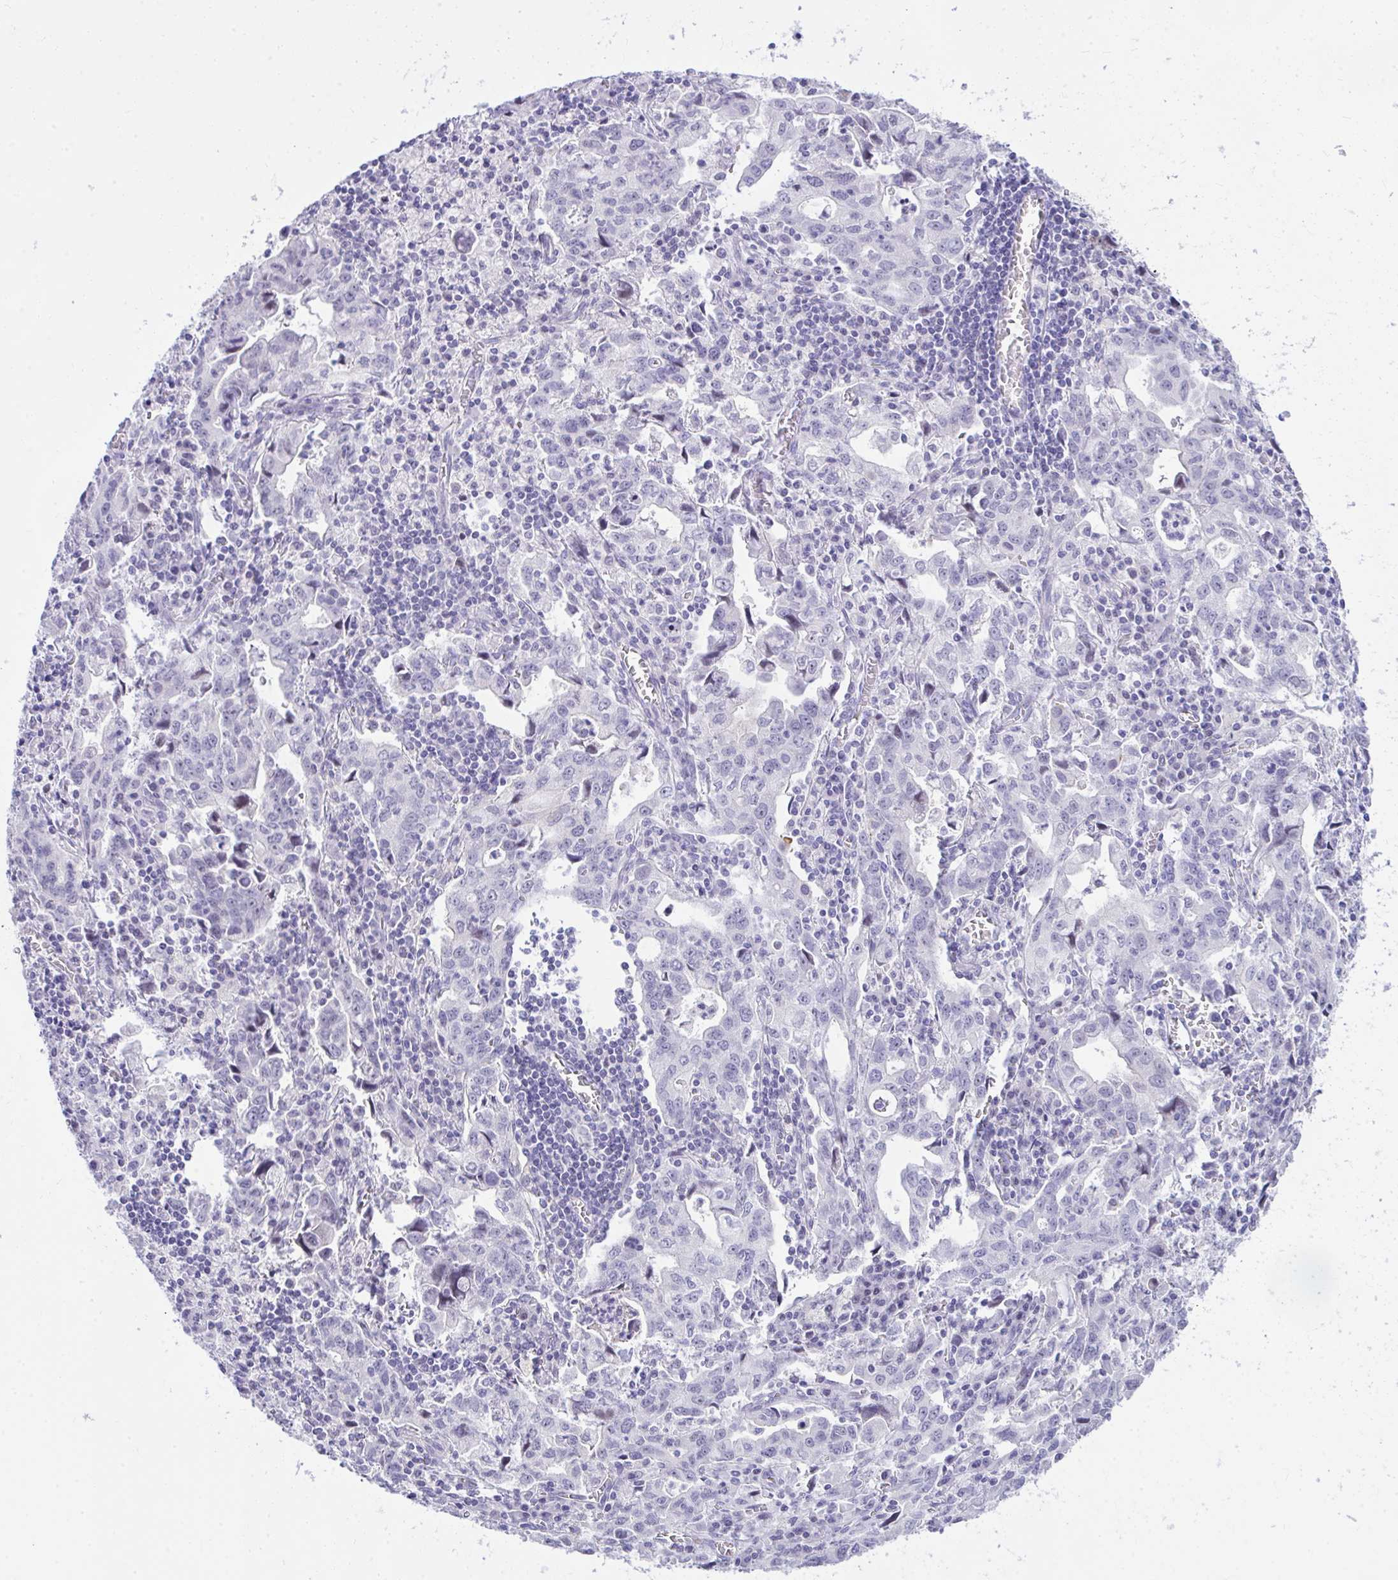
{"staining": {"intensity": "negative", "quantity": "none", "location": "none"}, "tissue": "stomach cancer", "cell_type": "Tumor cells", "image_type": "cancer", "snomed": [{"axis": "morphology", "description": "Adenocarcinoma, NOS"}, {"axis": "topography", "description": "Stomach, upper"}], "caption": "Immunohistochemistry of human stomach cancer exhibits no expression in tumor cells.", "gene": "EID3", "patient": {"sex": "male", "age": 85}}